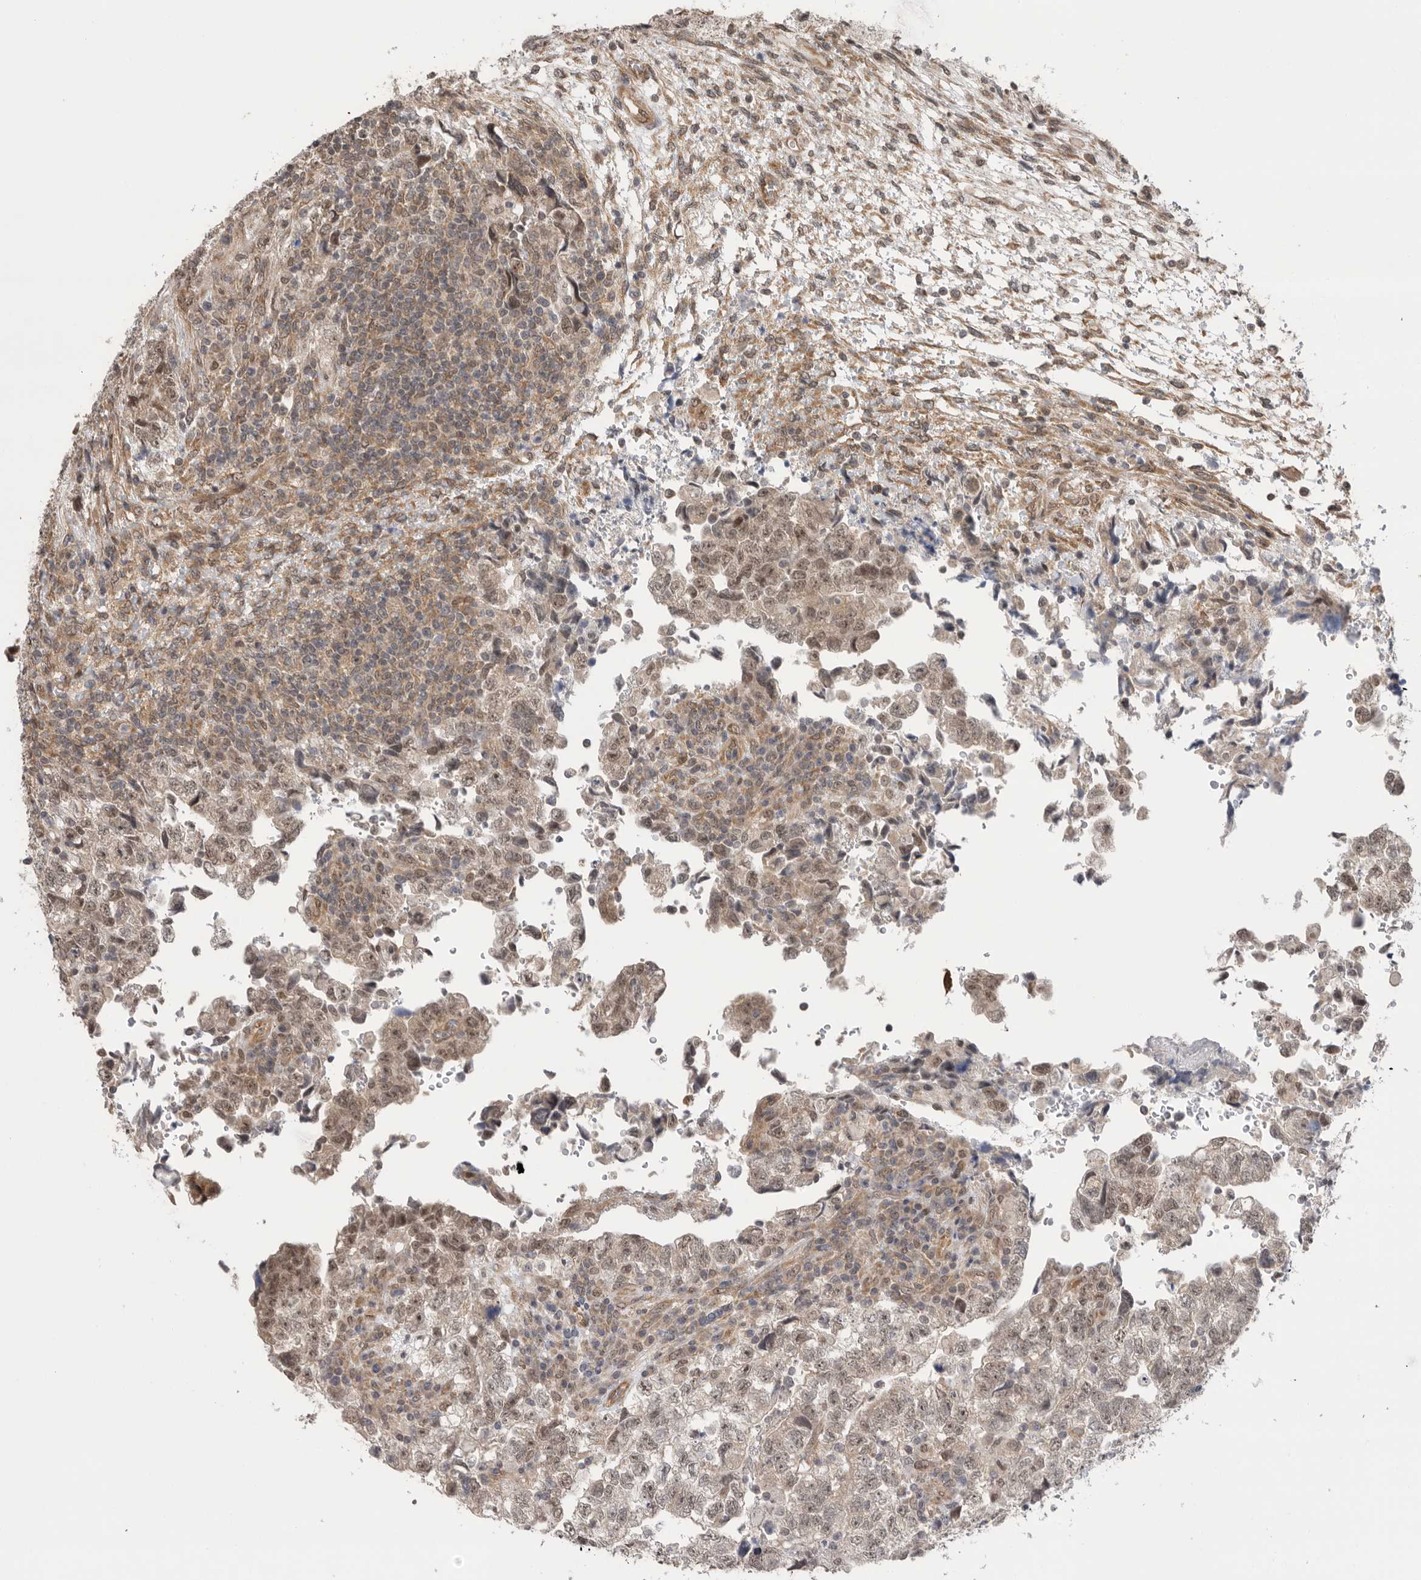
{"staining": {"intensity": "weak", "quantity": ">75%", "location": "cytoplasmic/membranous,nuclear"}, "tissue": "testis cancer", "cell_type": "Tumor cells", "image_type": "cancer", "snomed": [{"axis": "morphology", "description": "Normal tissue, NOS"}, {"axis": "morphology", "description": "Carcinoma, Embryonal, NOS"}, {"axis": "topography", "description": "Testis"}], "caption": "A brown stain highlights weak cytoplasmic/membranous and nuclear positivity of a protein in human testis embryonal carcinoma tumor cells. The staining was performed using DAB (3,3'-diaminobenzidine) to visualize the protein expression in brown, while the nuclei were stained in blue with hematoxylin (Magnification: 20x).", "gene": "VPS50", "patient": {"sex": "male", "age": 36}}